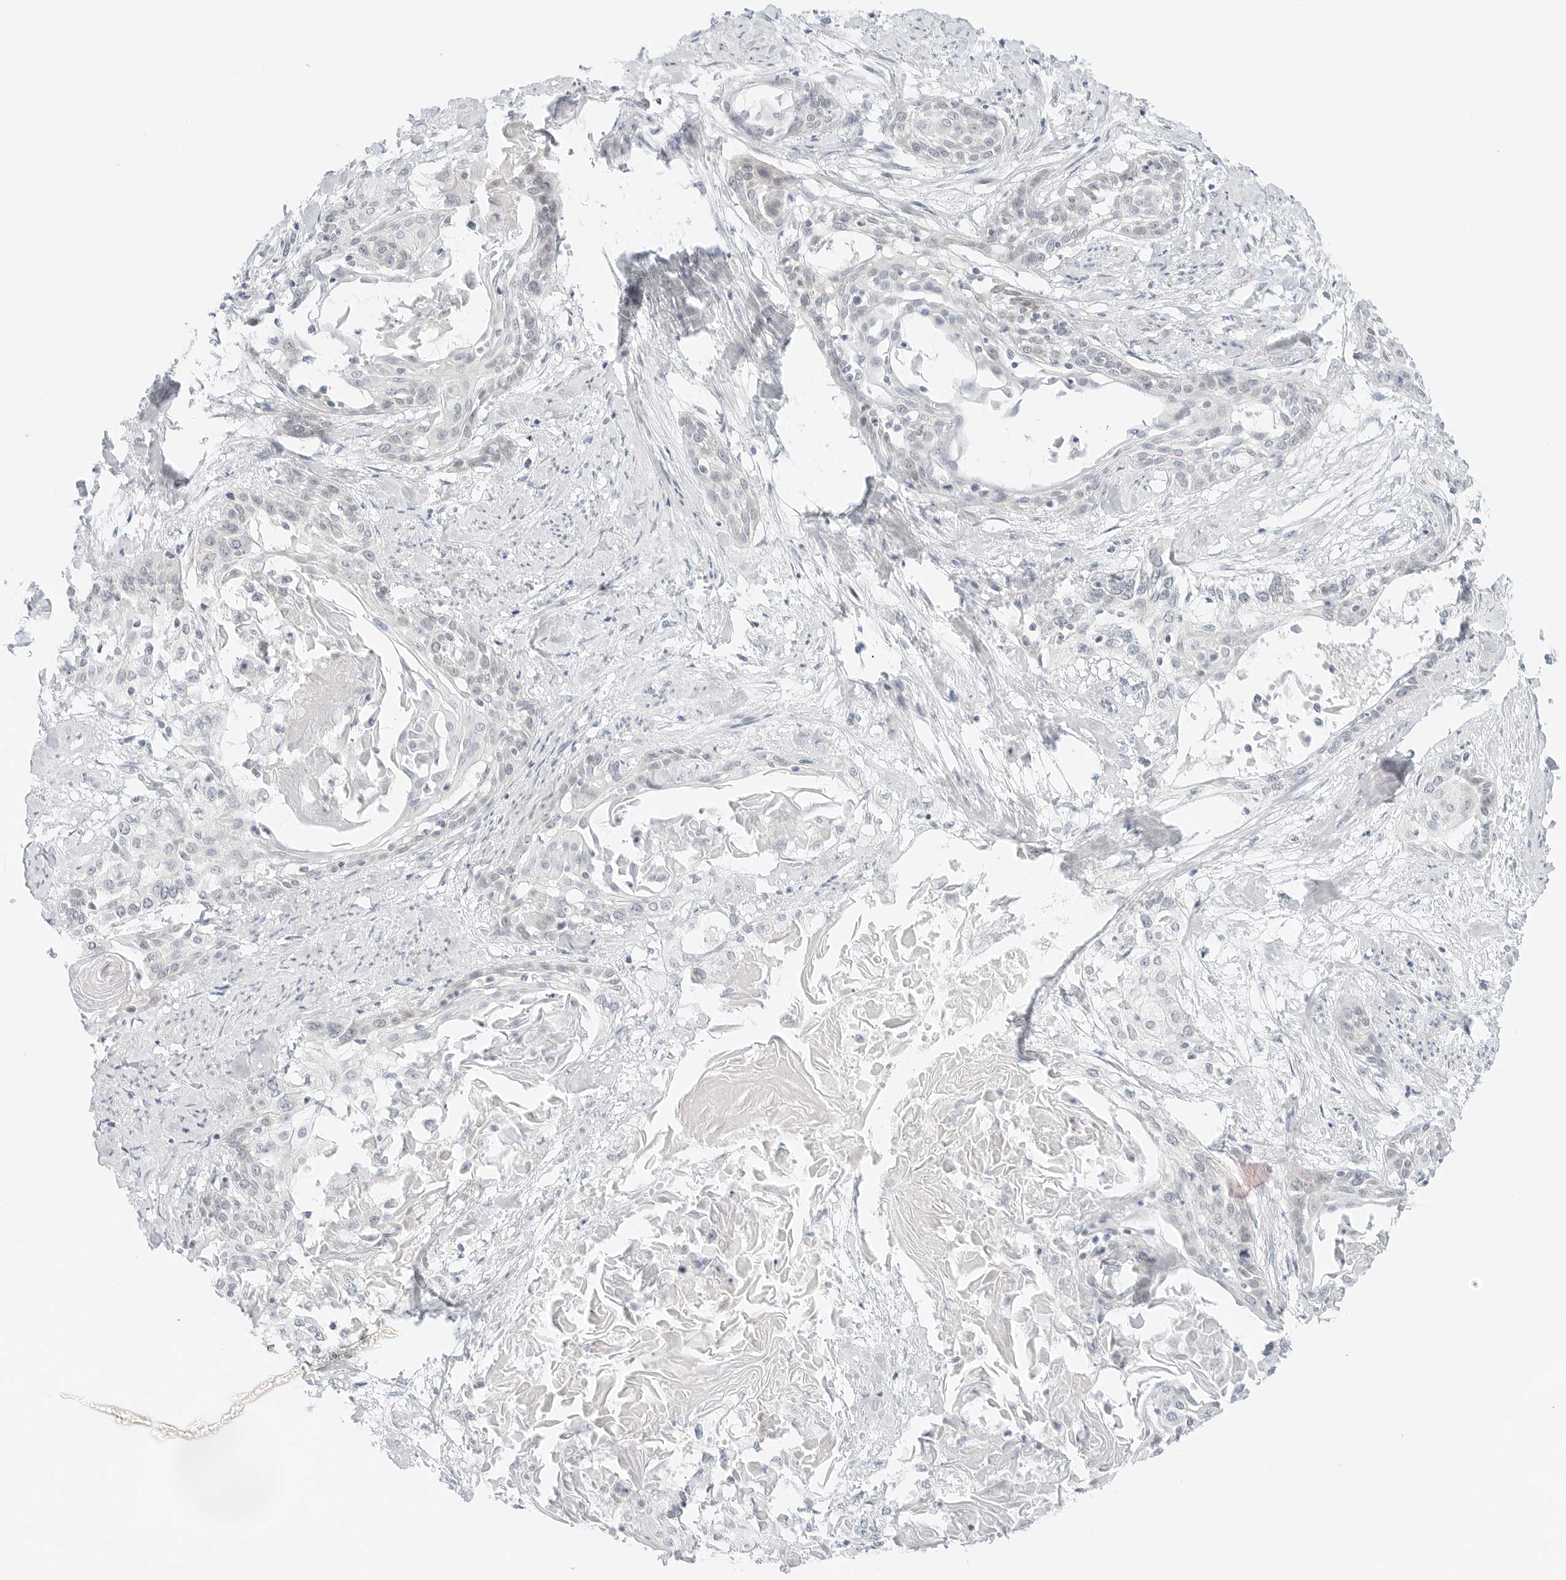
{"staining": {"intensity": "negative", "quantity": "none", "location": "none"}, "tissue": "cervical cancer", "cell_type": "Tumor cells", "image_type": "cancer", "snomed": [{"axis": "morphology", "description": "Squamous cell carcinoma, NOS"}, {"axis": "topography", "description": "Cervix"}], "caption": "Cervical cancer was stained to show a protein in brown. There is no significant expression in tumor cells.", "gene": "CCSAP", "patient": {"sex": "female", "age": 57}}